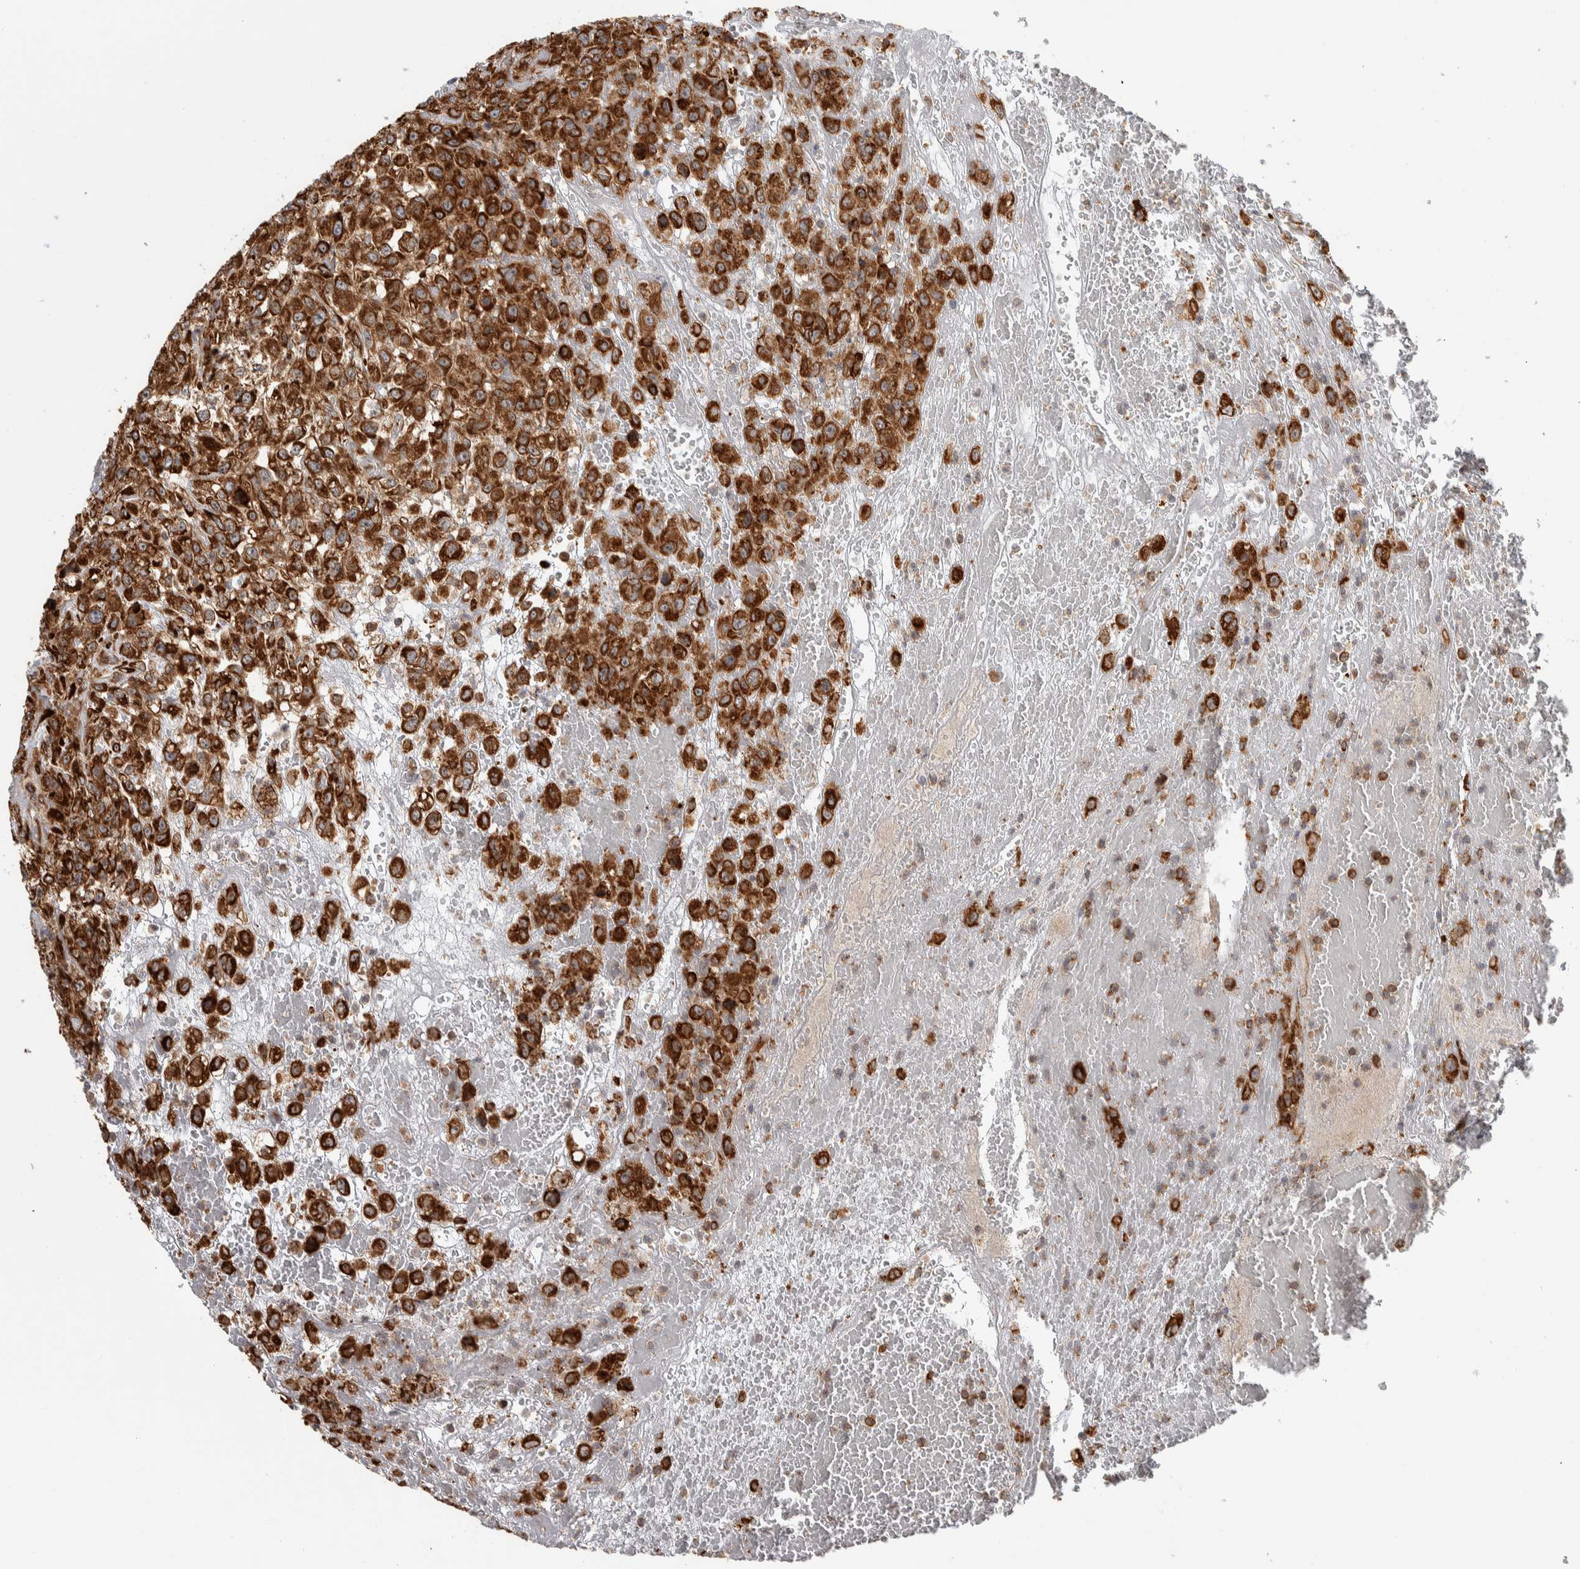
{"staining": {"intensity": "strong", "quantity": ">75%", "location": "cytoplasmic/membranous"}, "tissue": "urothelial cancer", "cell_type": "Tumor cells", "image_type": "cancer", "snomed": [{"axis": "morphology", "description": "Urothelial carcinoma, High grade"}, {"axis": "topography", "description": "Urinary bladder"}], "caption": "Protein analysis of urothelial cancer tissue displays strong cytoplasmic/membranous positivity in about >75% of tumor cells.", "gene": "EIF3H", "patient": {"sex": "male", "age": 46}}